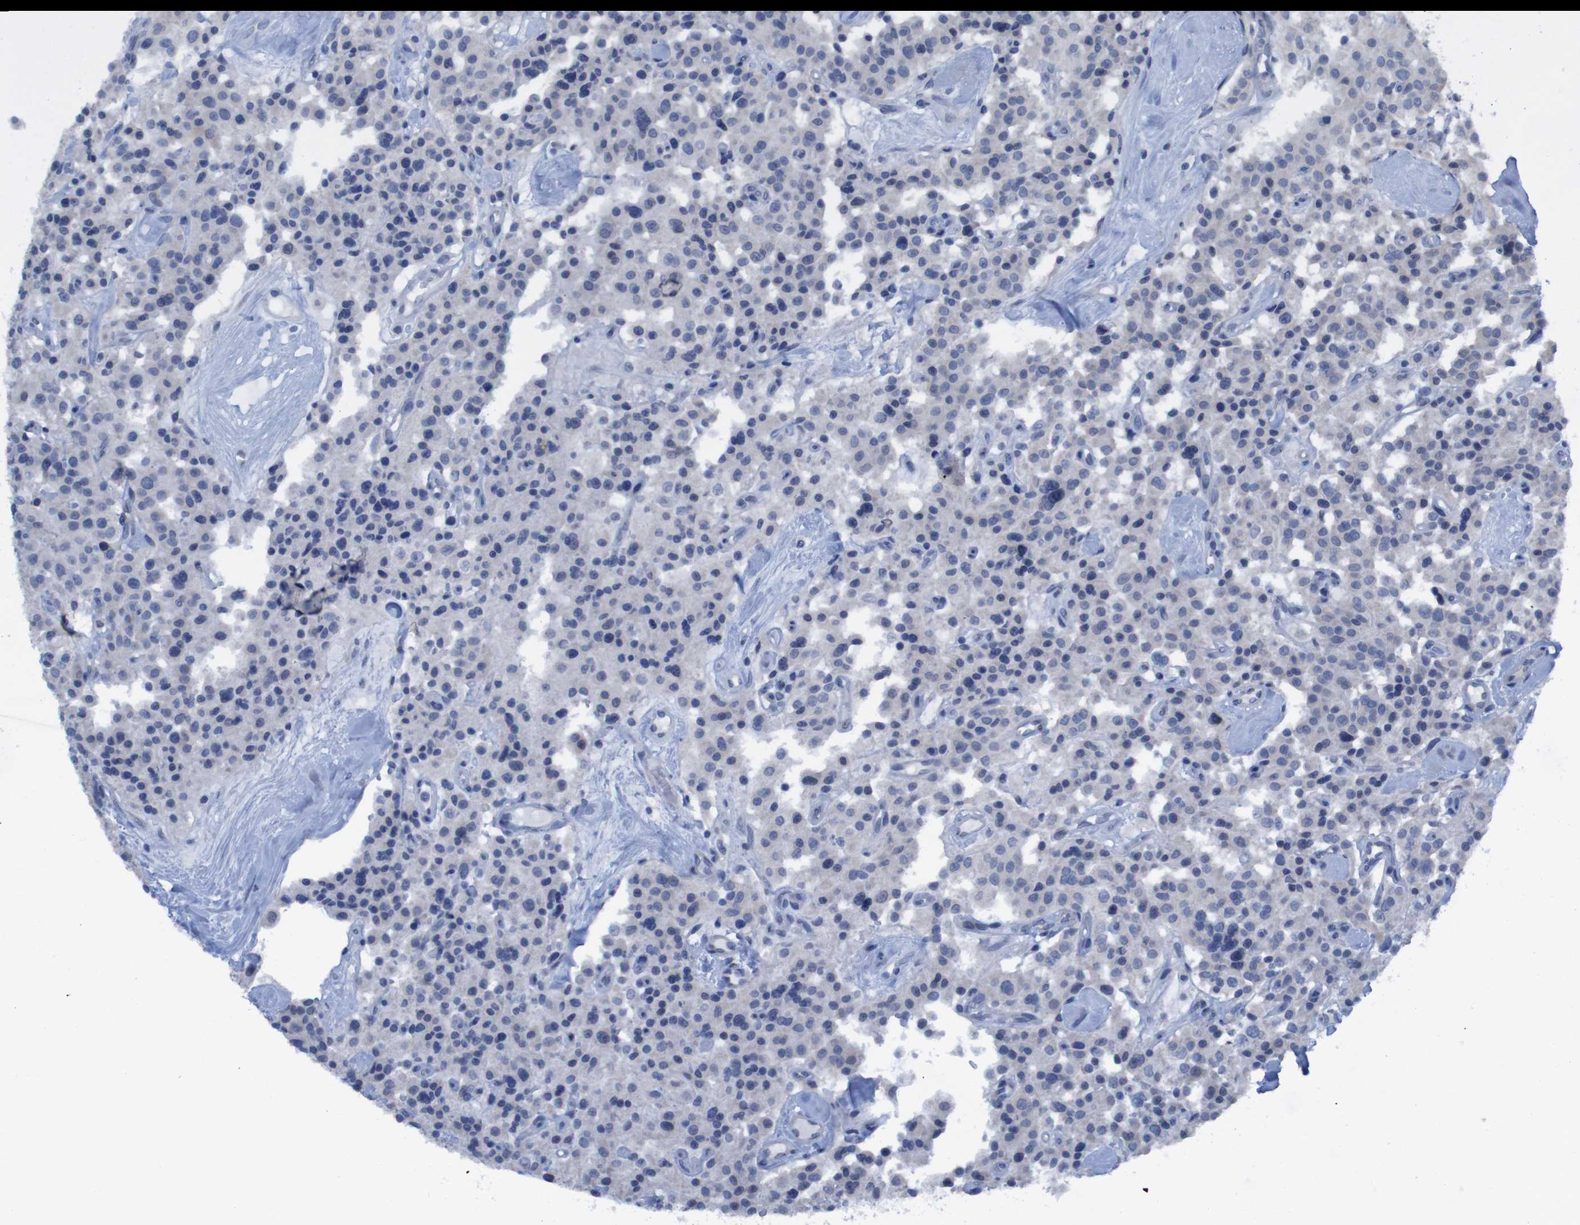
{"staining": {"intensity": "negative", "quantity": "none", "location": "none"}, "tissue": "carcinoid", "cell_type": "Tumor cells", "image_type": "cancer", "snomed": [{"axis": "morphology", "description": "Carcinoid, malignant, NOS"}, {"axis": "topography", "description": "Lung"}], "caption": "A high-resolution micrograph shows immunohistochemistry staining of carcinoid, which displays no significant expression in tumor cells. (DAB (3,3'-diaminobenzidine) immunohistochemistry (IHC) visualized using brightfield microscopy, high magnification).", "gene": "CLDN18", "patient": {"sex": "male", "age": 30}}